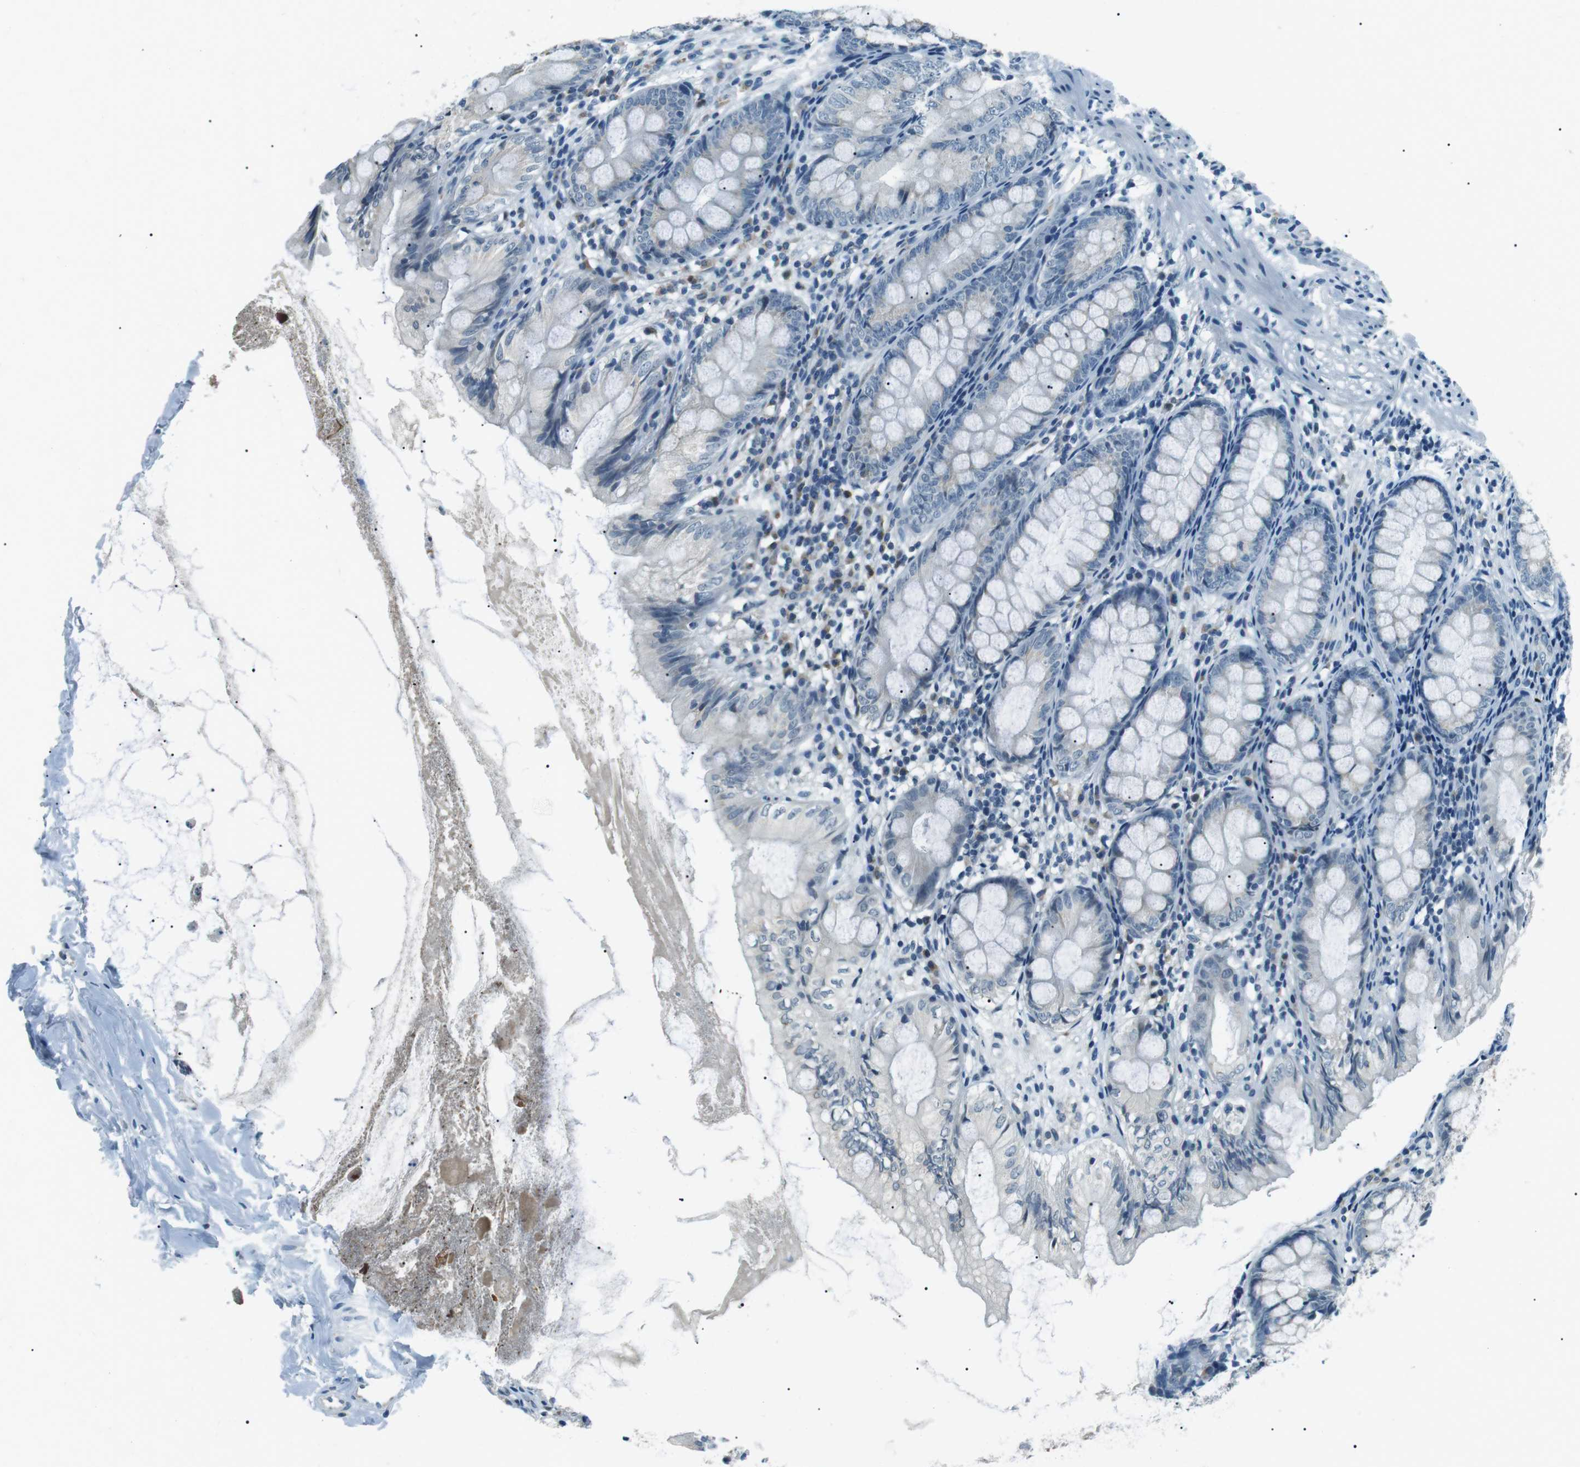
{"staining": {"intensity": "negative", "quantity": "none", "location": "none"}, "tissue": "appendix", "cell_type": "Glandular cells", "image_type": "normal", "snomed": [{"axis": "morphology", "description": "Normal tissue, NOS"}, {"axis": "topography", "description": "Appendix"}], "caption": "This is an IHC micrograph of benign human appendix. There is no expression in glandular cells.", "gene": "ENSG00000289724", "patient": {"sex": "female", "age": 77}}